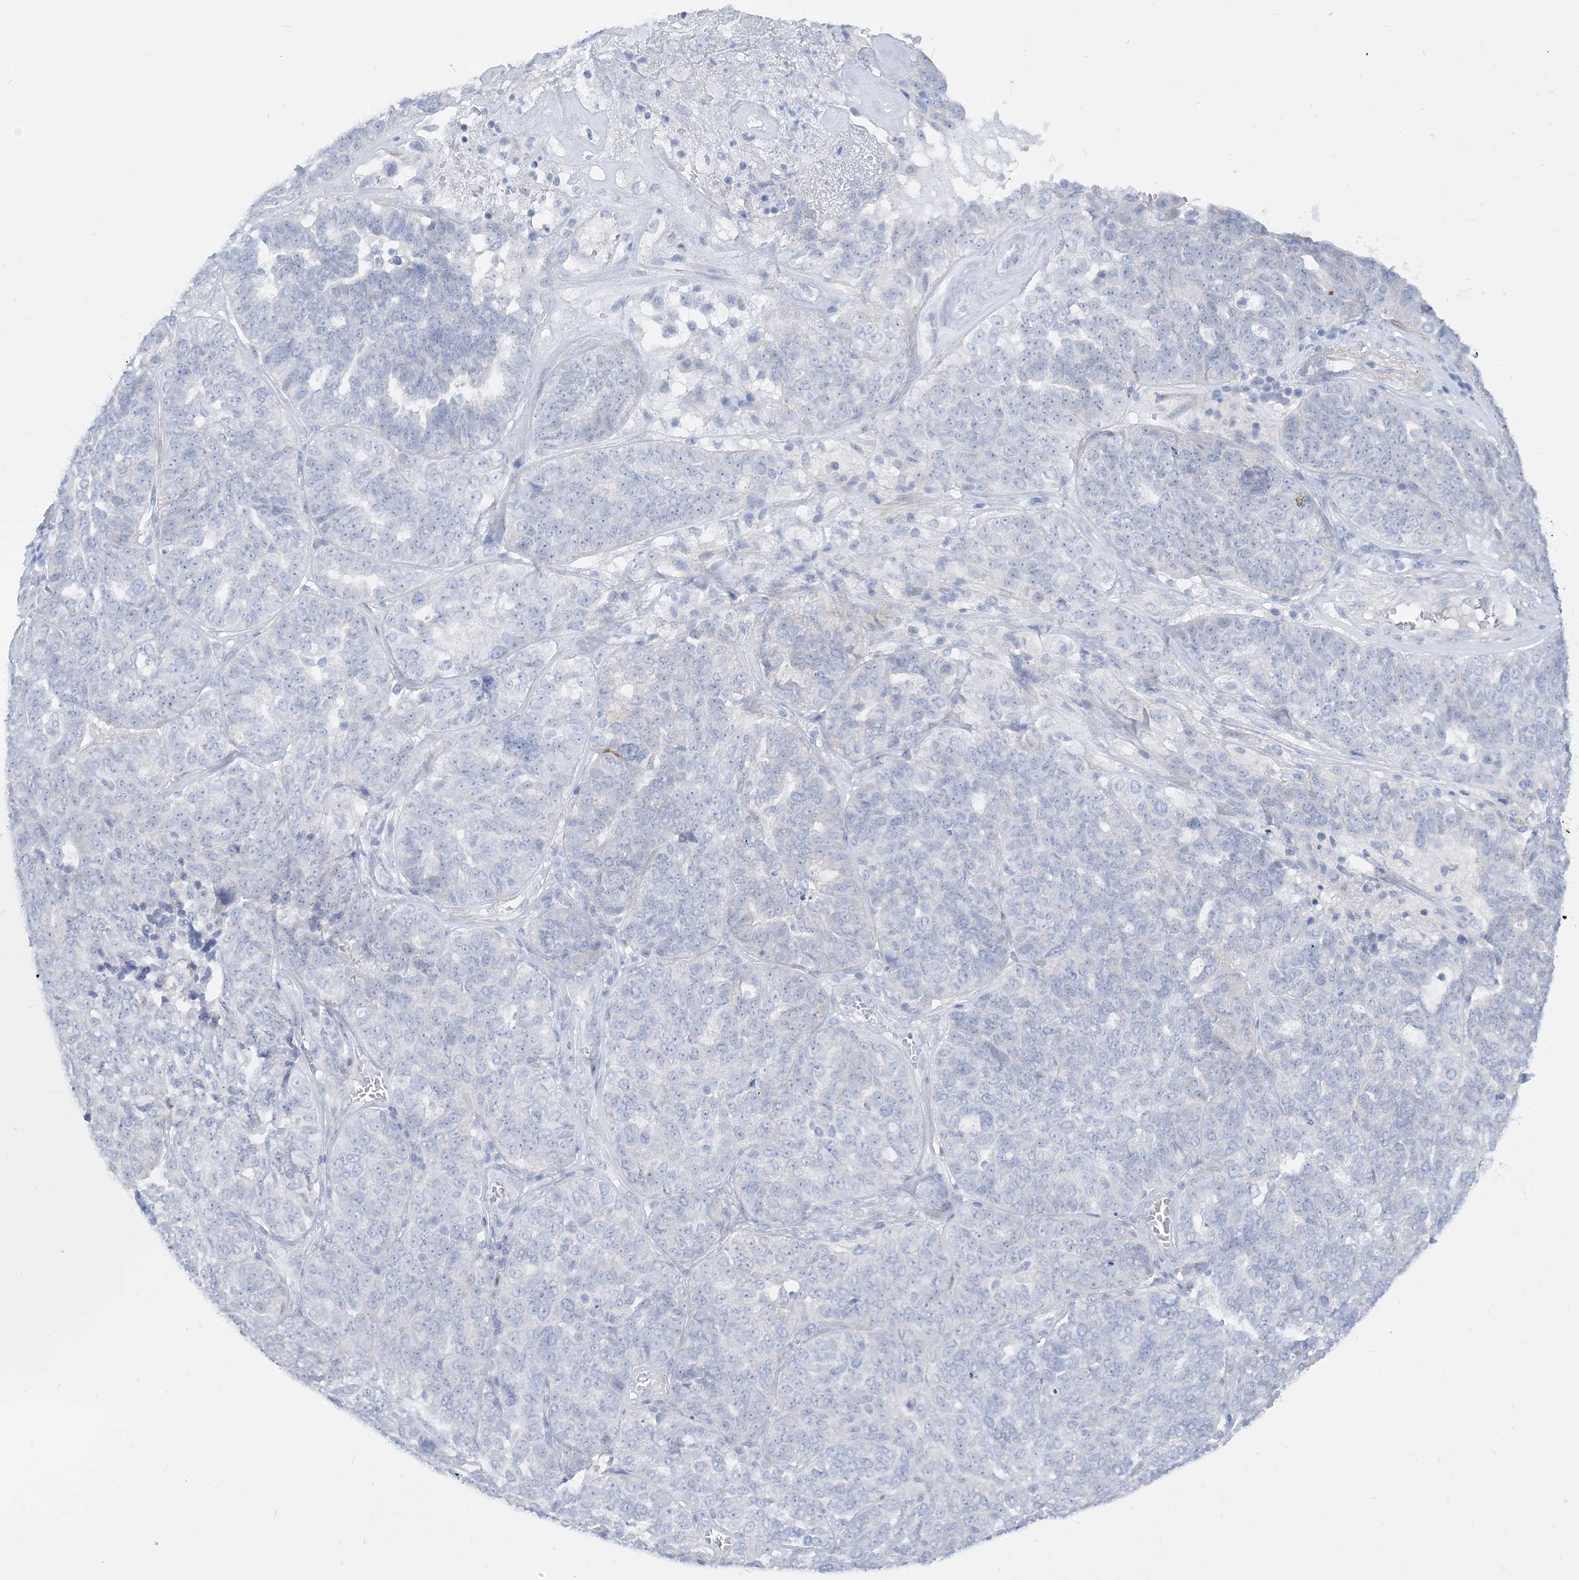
{"staining": {"intensity": "negative", "quantity": "none", "location": "none"}, "tissue": "ovarian cancer", "cell_type": "Tumor cells", "image_type": "cancer", "snomed": [{"axis": "morphology", "description": "Cystadenocarcinoma, serous, NOS"}, {"axis": "topography", "description": "Ovary"}], "caption": "Immunohistochemical staining of human ovarian cancer exhibits no significant expression in tumor cells. Nuclei are stained in blue.", "gene": "MARS2", "patient": {"sex": "female", "age": 59}}